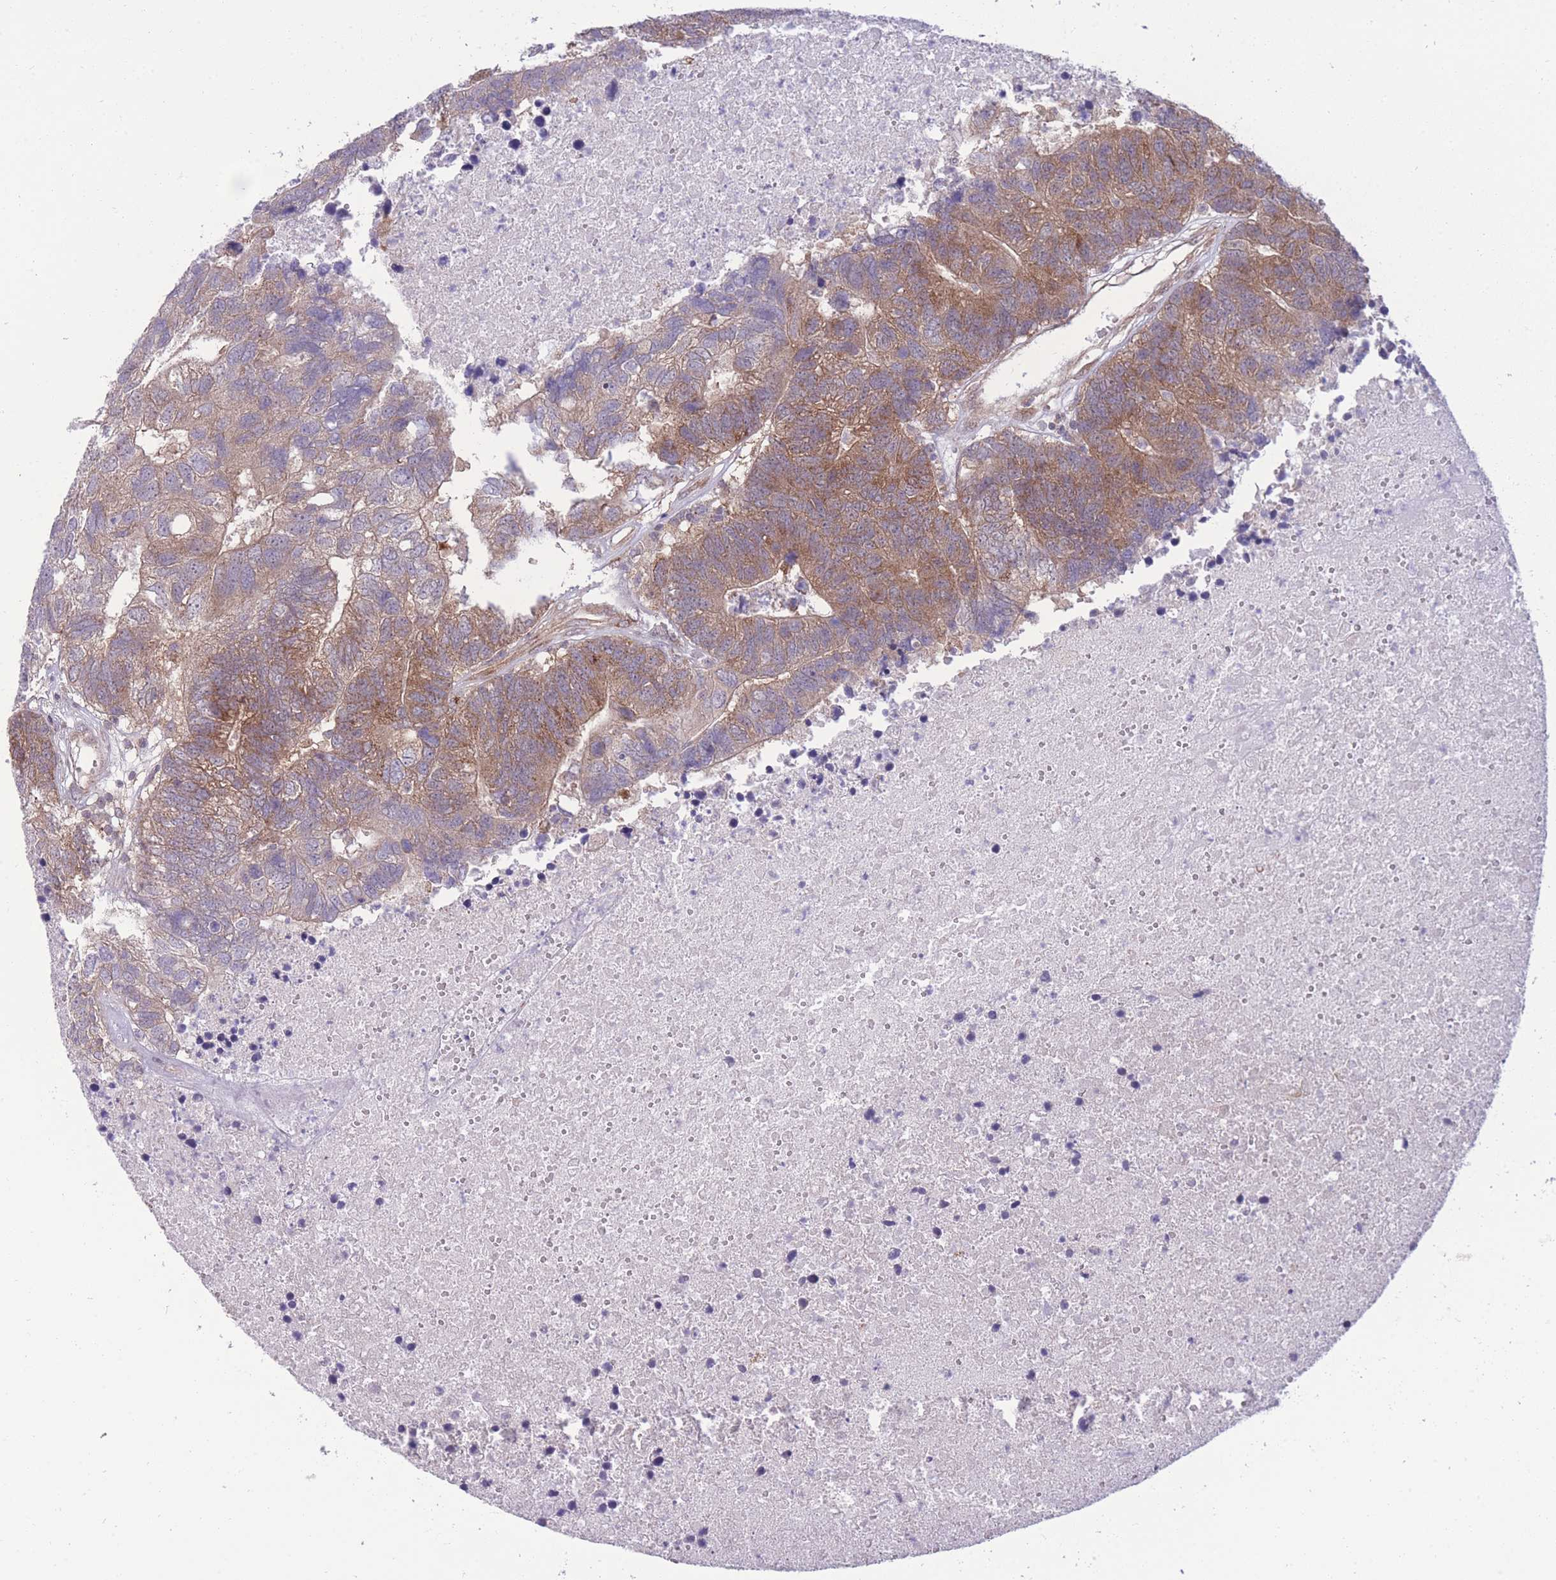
{"staining": {"intensity": "moderate", "quantity": ">75%", "location": "cytoplasmic/membranous"}, "tissue": "colorectal cancer", "cell_type": "Tumor cells", "image_type": "cancer", "snomed": [{"axis": "morphology", "description": "Adenocarcinoma, NOS"}, {"axis": "topography", "description": "Colon"}], "caption": "About >75% of tumor cells in colorectal cancer (adenocarcinoma) show moderate cytoplasmic/membranous protein positivity as visualized by brown immunohistochemical staining.", "gene": "RIC8A", "patient": {"sex": "female", "age": 48}}